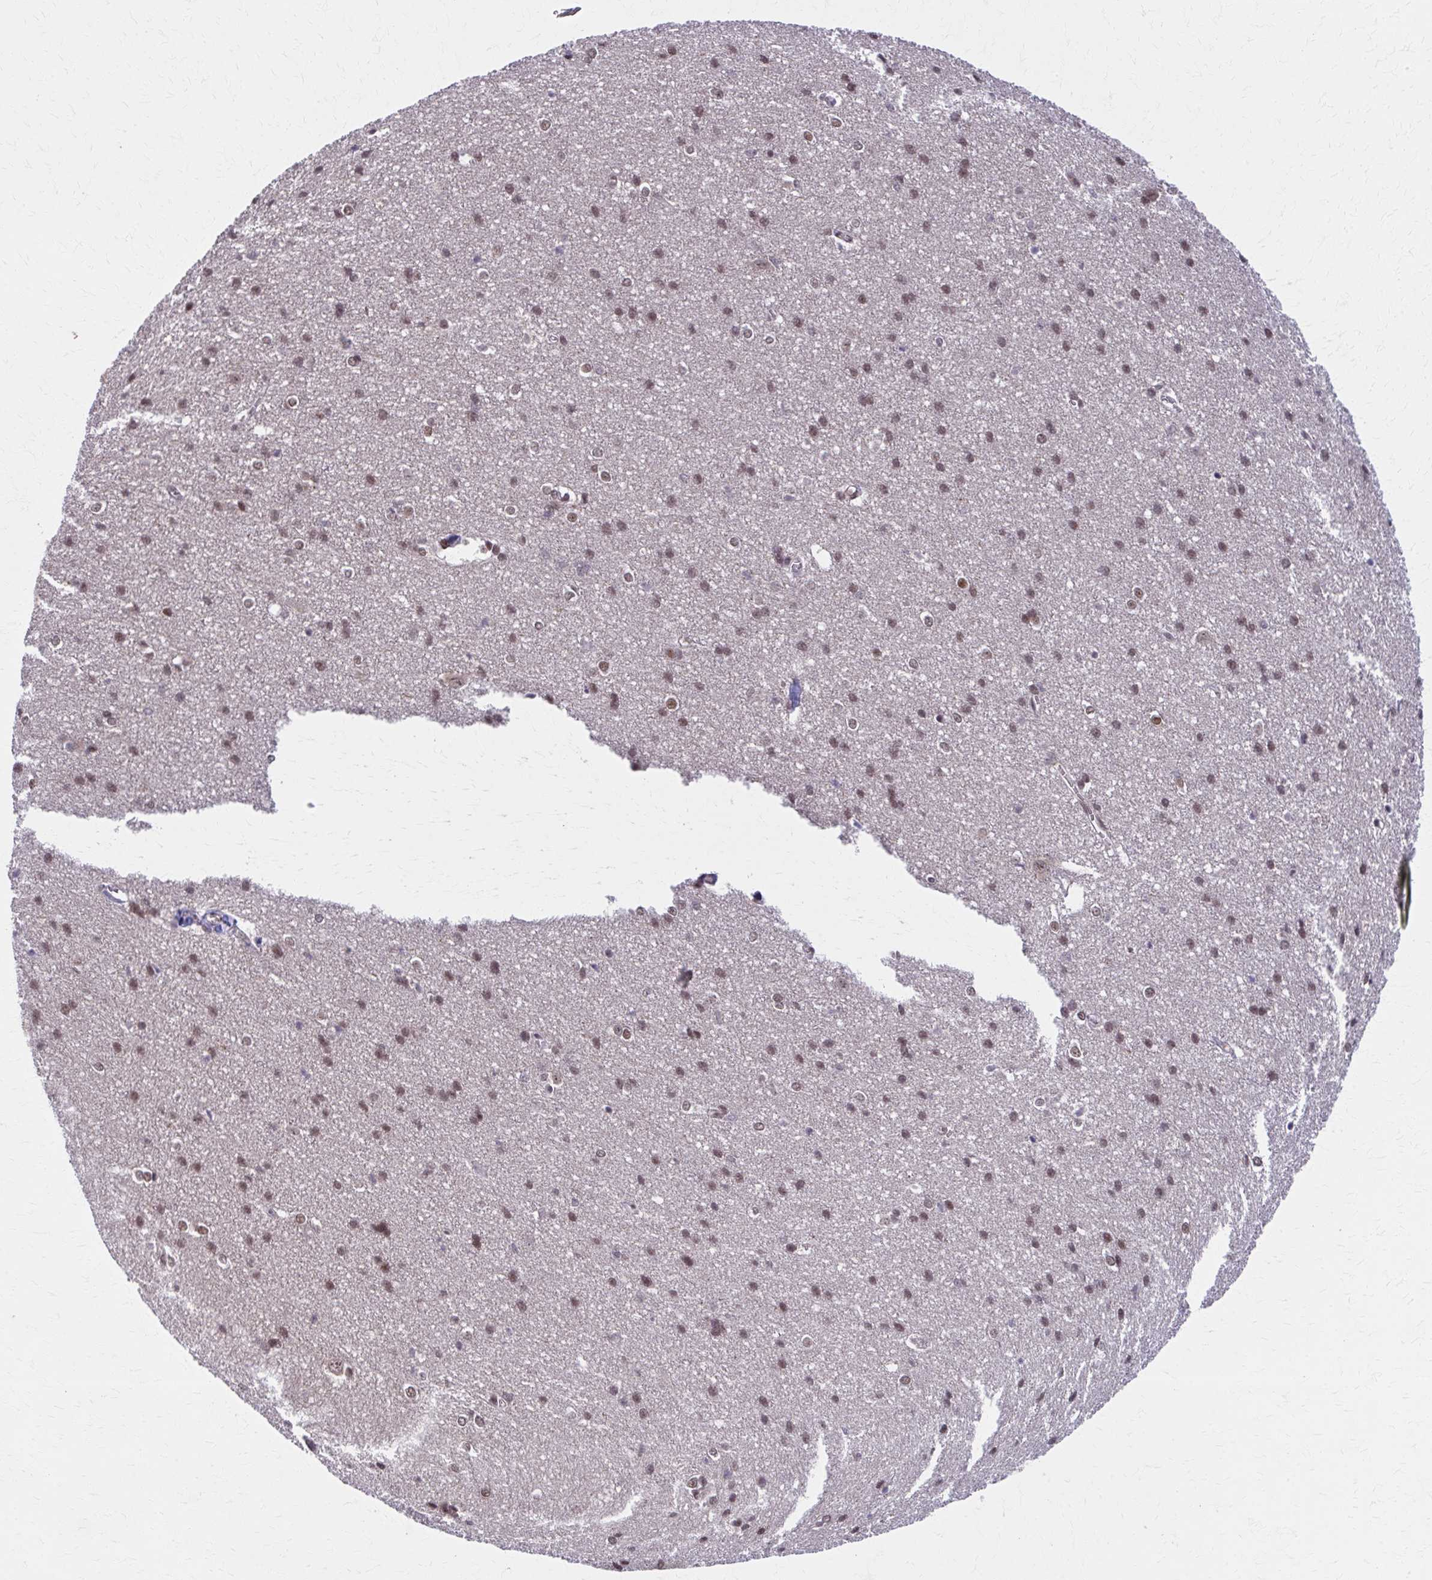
{"staining": {"intensity": "weak", "quantity": ">75%", "location": "nuclear"}, "tissue": "cerebral cortex", "cell_type": "Endothelial cells", "image_type": "normal", "snomed": [{"axis": "morphology", "description": "Normal tissue, NOS"}, {"axis": "topography", "description": "Cerebral cortex"}], "caption": "Immunohistochemical staining of unremarkable human cerebral cortex reveals low levels of weak nuclear expression in about >75% of endothelial cells. (Stains: DAB in brown, nuclei in blue, Microscopy: brightfield microscopy at high magnification).", "gene": "SETBP1", "patient": {"sex": "male", "age": 37}}